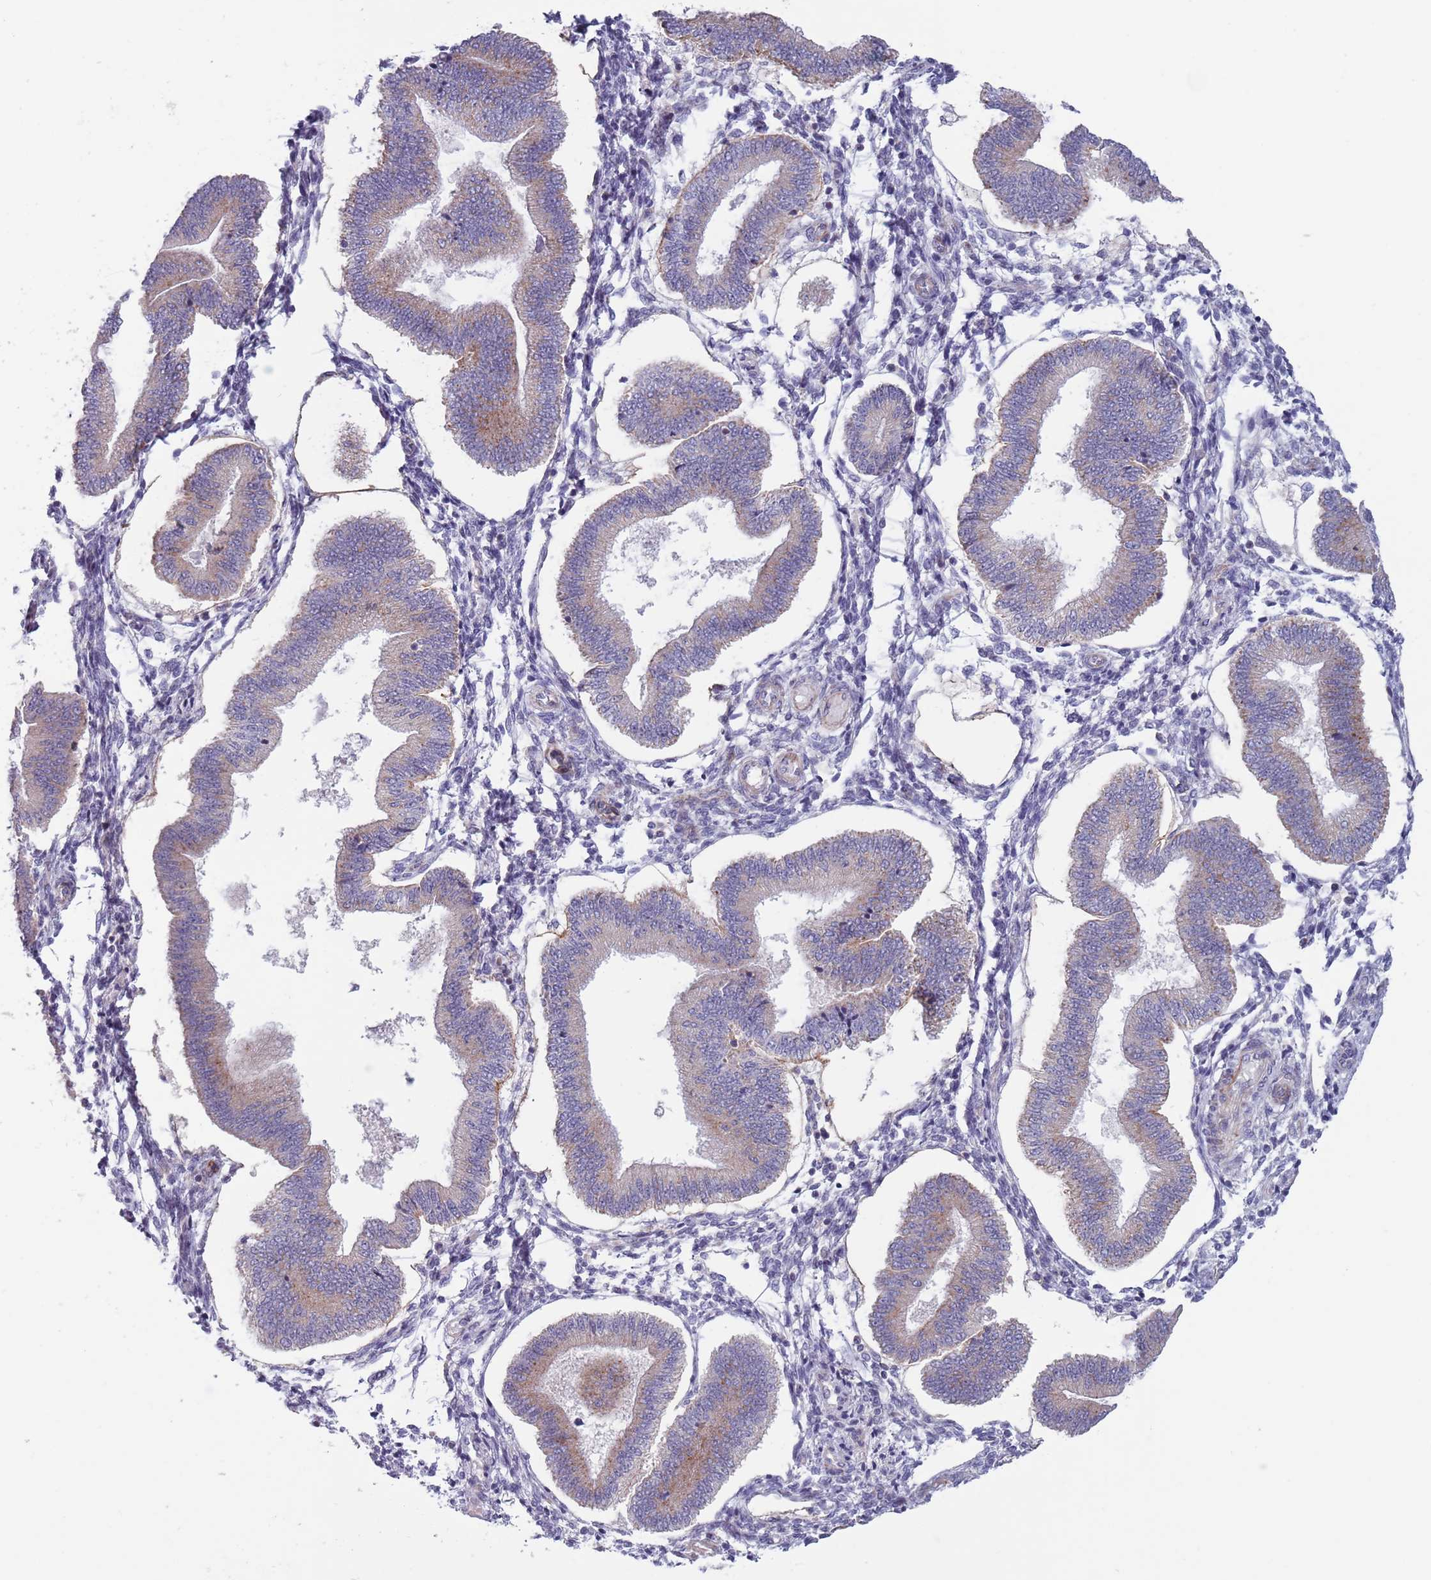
{"staining": {"intensity": "negative", "quantity": "none", "location": "none"}, "tissue": "endometrium", "cell_type": "Cells in endometrial stroma", "image_type": "normal", "snomed": [{"axis": "morphology", "description": "Normal tissue, NOS"}, {"axis": "topography", "description": "Endometrium"}], "caption": "Human endometrium stained for a protein using immunohistochemistry exhibits no expression in cells in endometrial stroma.", "gene": "TYW1B", "patient": {"sex": "female", "age": 39}}